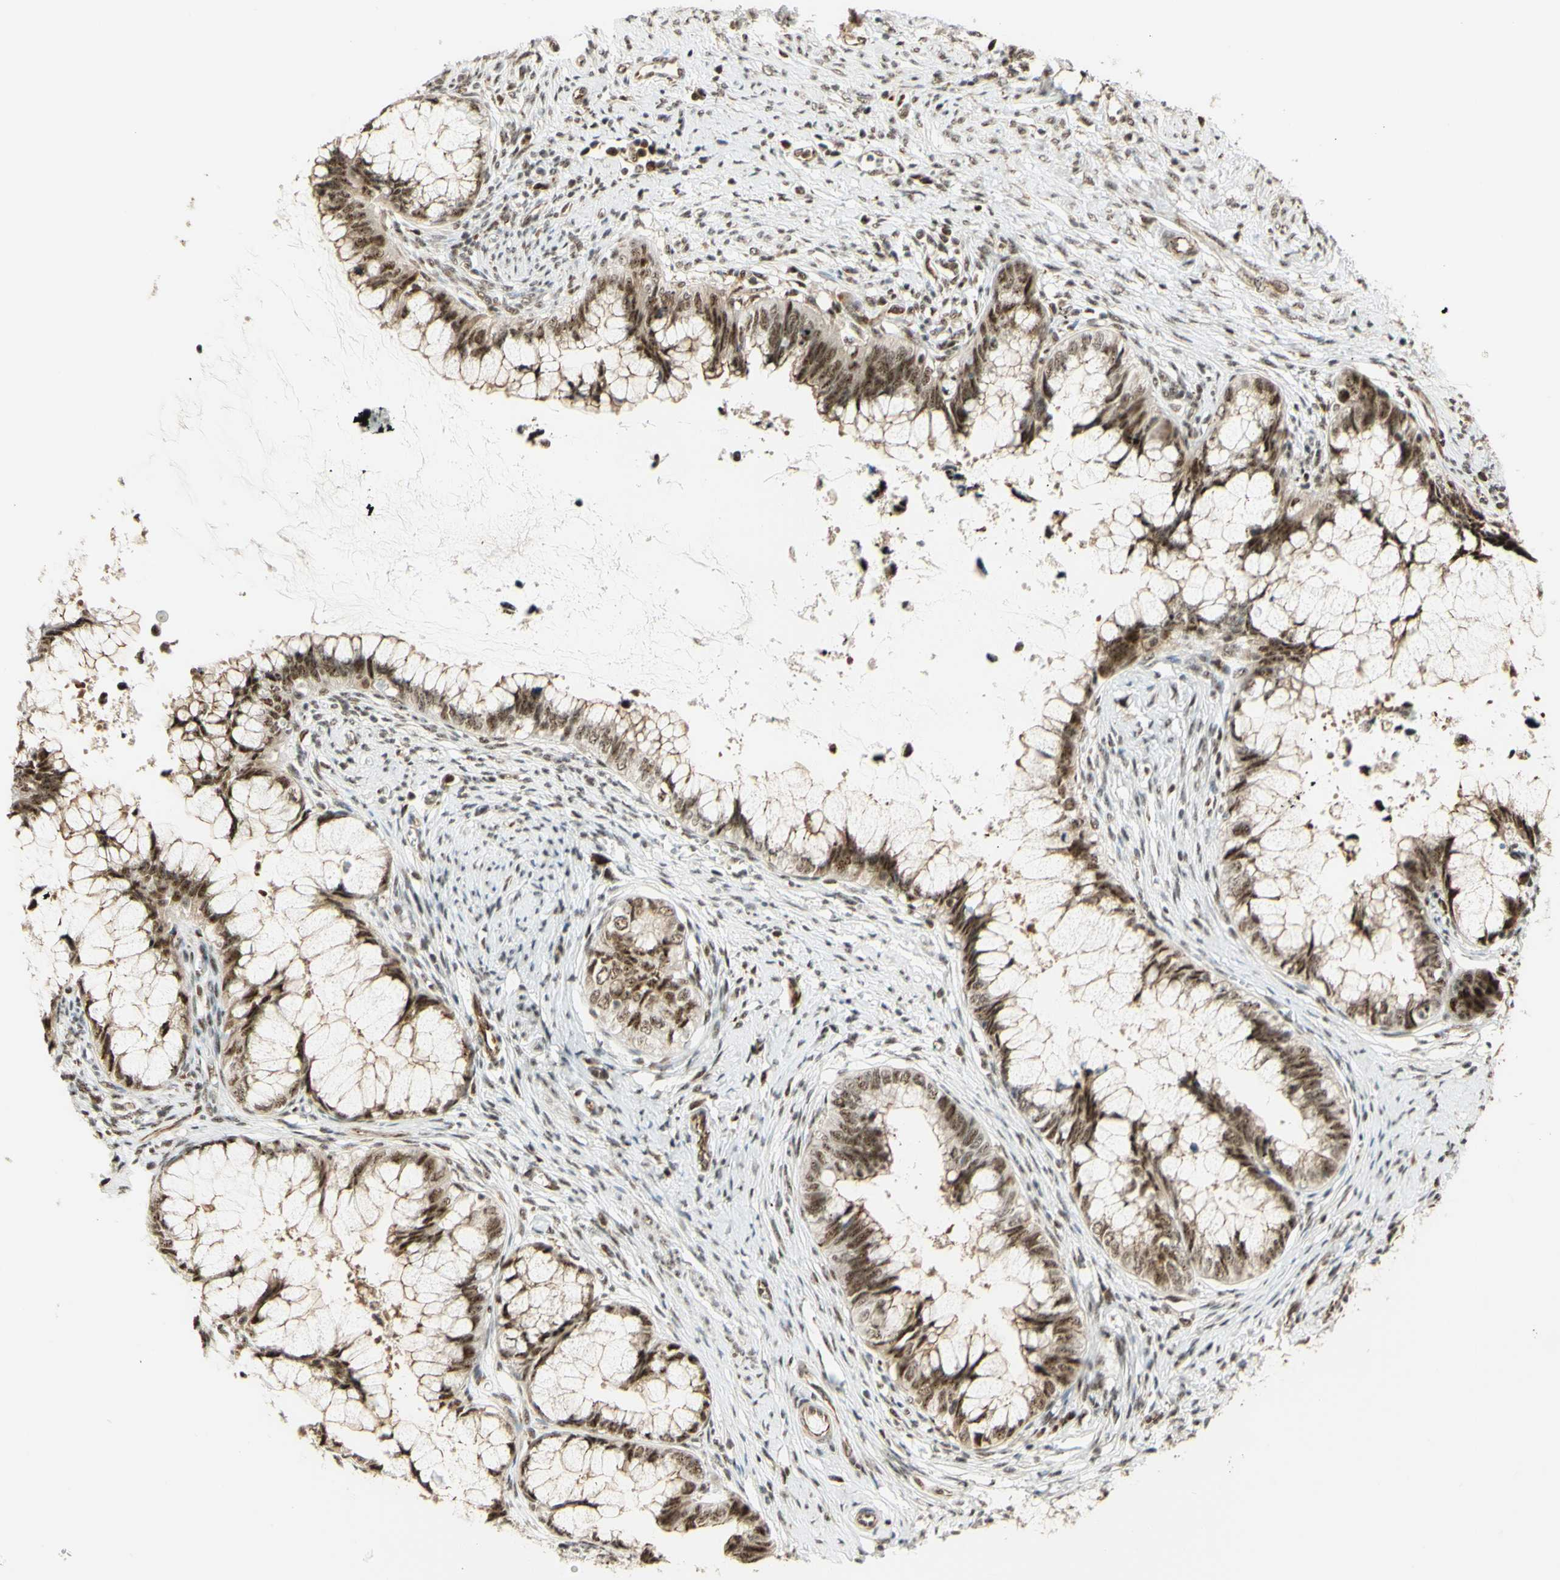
{"staining": {"intensity": "moderate", "quantity": ">75%", "location": "nuclear"}, "tissue": "cervical cancer", "cell_type": "Tumor cells", "image_type": "cancer", "snomed": [{"axis": "morphology", "description": "Adenocarcinoma, NOS"}, {"axis": "topography", "description": "Cervix"}], "caption": "IHC (DAB) staining of cervical cancer (adenocarcinoma) demonstrates moderate nuclear protein staining in approximately >75% of tumor cells. The staining was performed using DAB to visualize the protein expression in brown, while the nuclei were stained in blue with hematoxylin (Magnification: 20x).", "gene": "SAP18", "patient": {"sex": "female", "age": 44}}